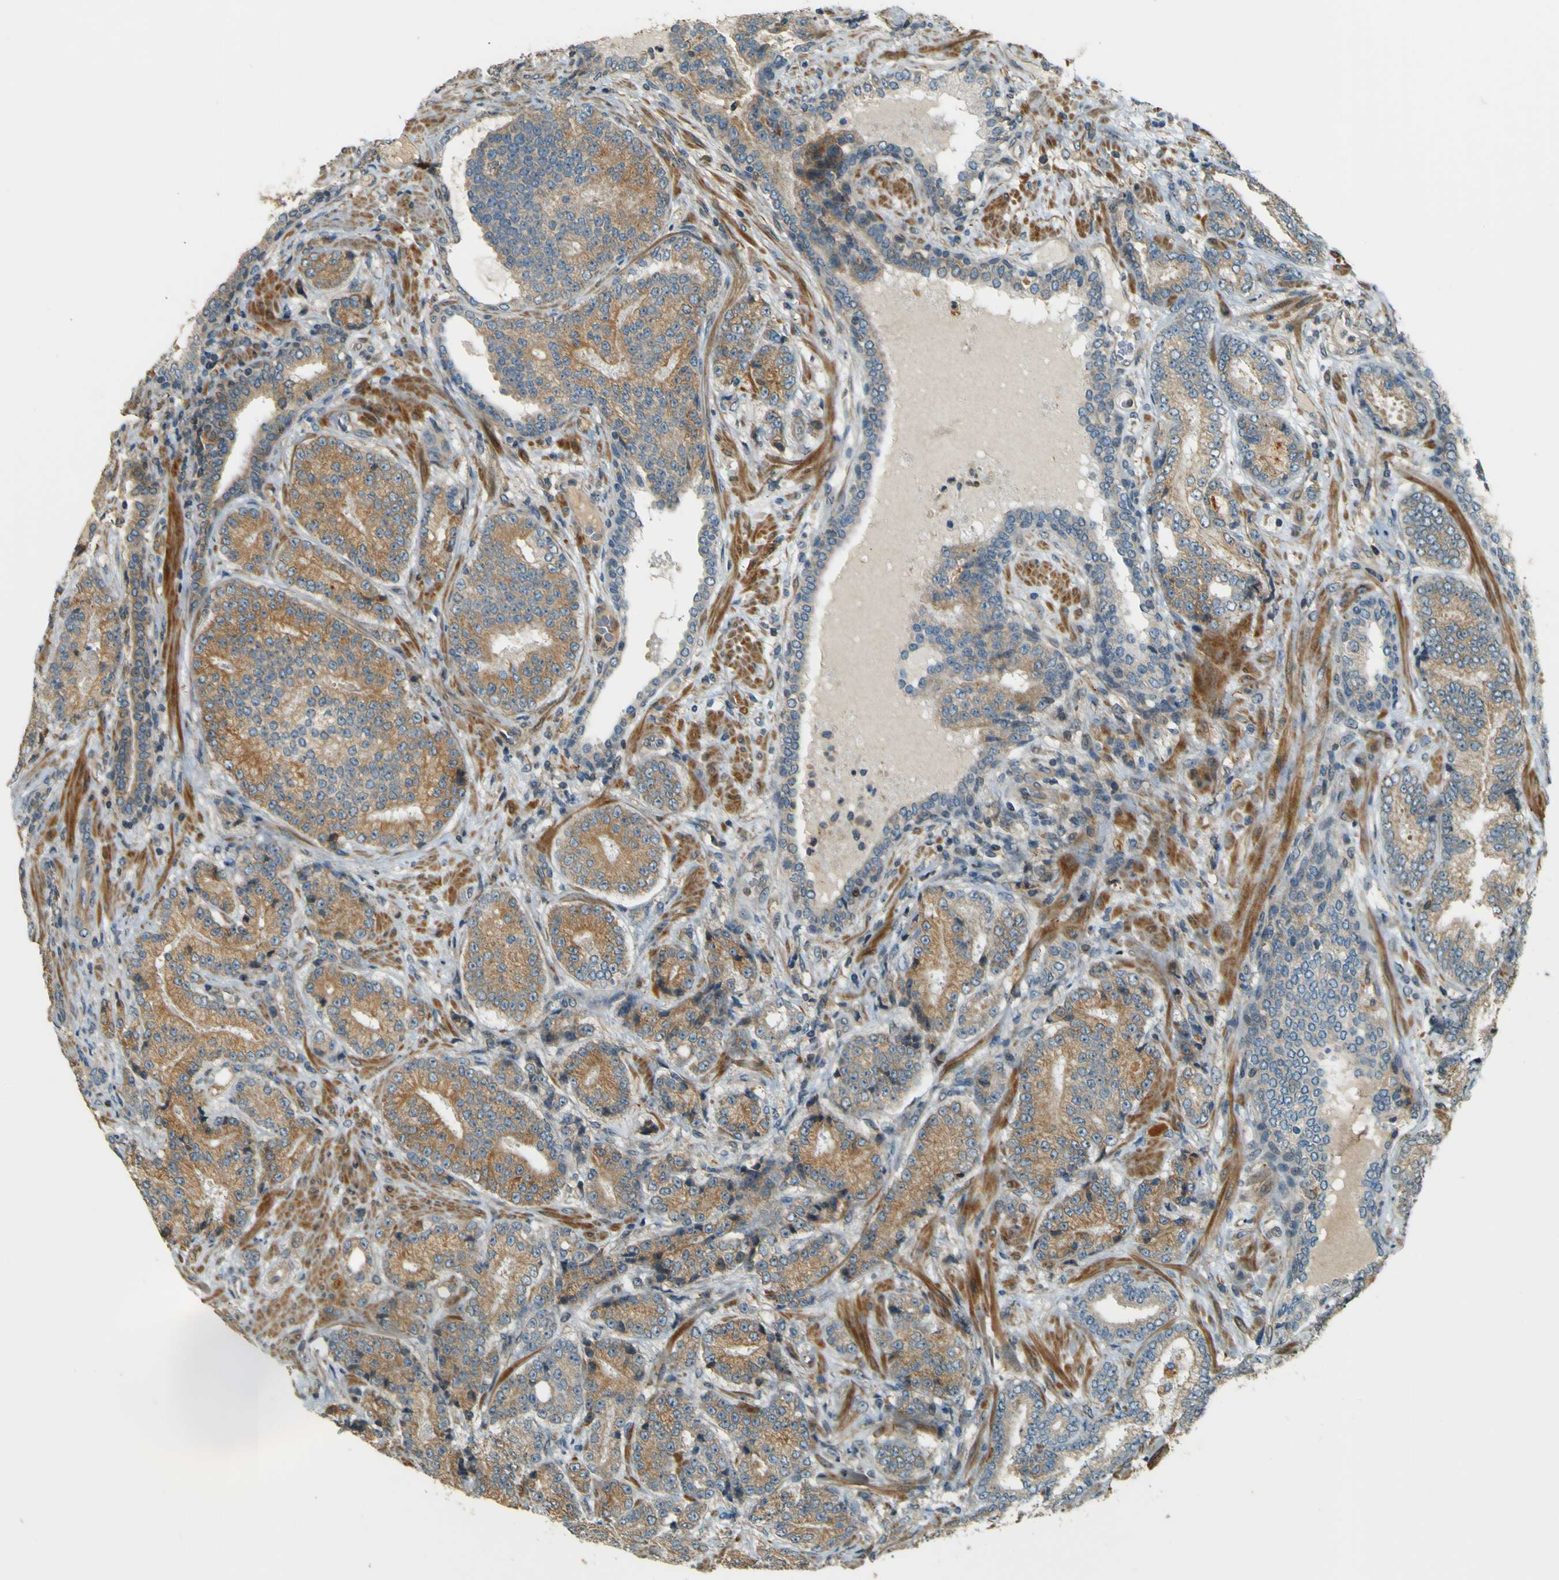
{"staining": {"intensity": "moderate", "quantity": ">75%", "location": "cytoplasmic/membranous"}, "tissue": "prostate cancer", "cell_type": "Tumor cells", "image_type": "cancer", "snomed": [{"axis": "morphology", "description": "Adenocarcinoma, High grade"}, {"axis": "topography", "description": "Prostate"}], "caption": "Protein expression analysis of human high-grade adenocarcinoma (prostate) reveals moderate cytoplasmic/membranous positivity in about >75% of tumor cells. The staining was performed using DAB (3,3'-diaminobenzidine) to visualize the protein expression in brown, while the nuclei were stained in blue with hematoxylin (Magnification: 20x).", "gene": "LPCAT1", "patient": {"sex": "male", "age": 61}}